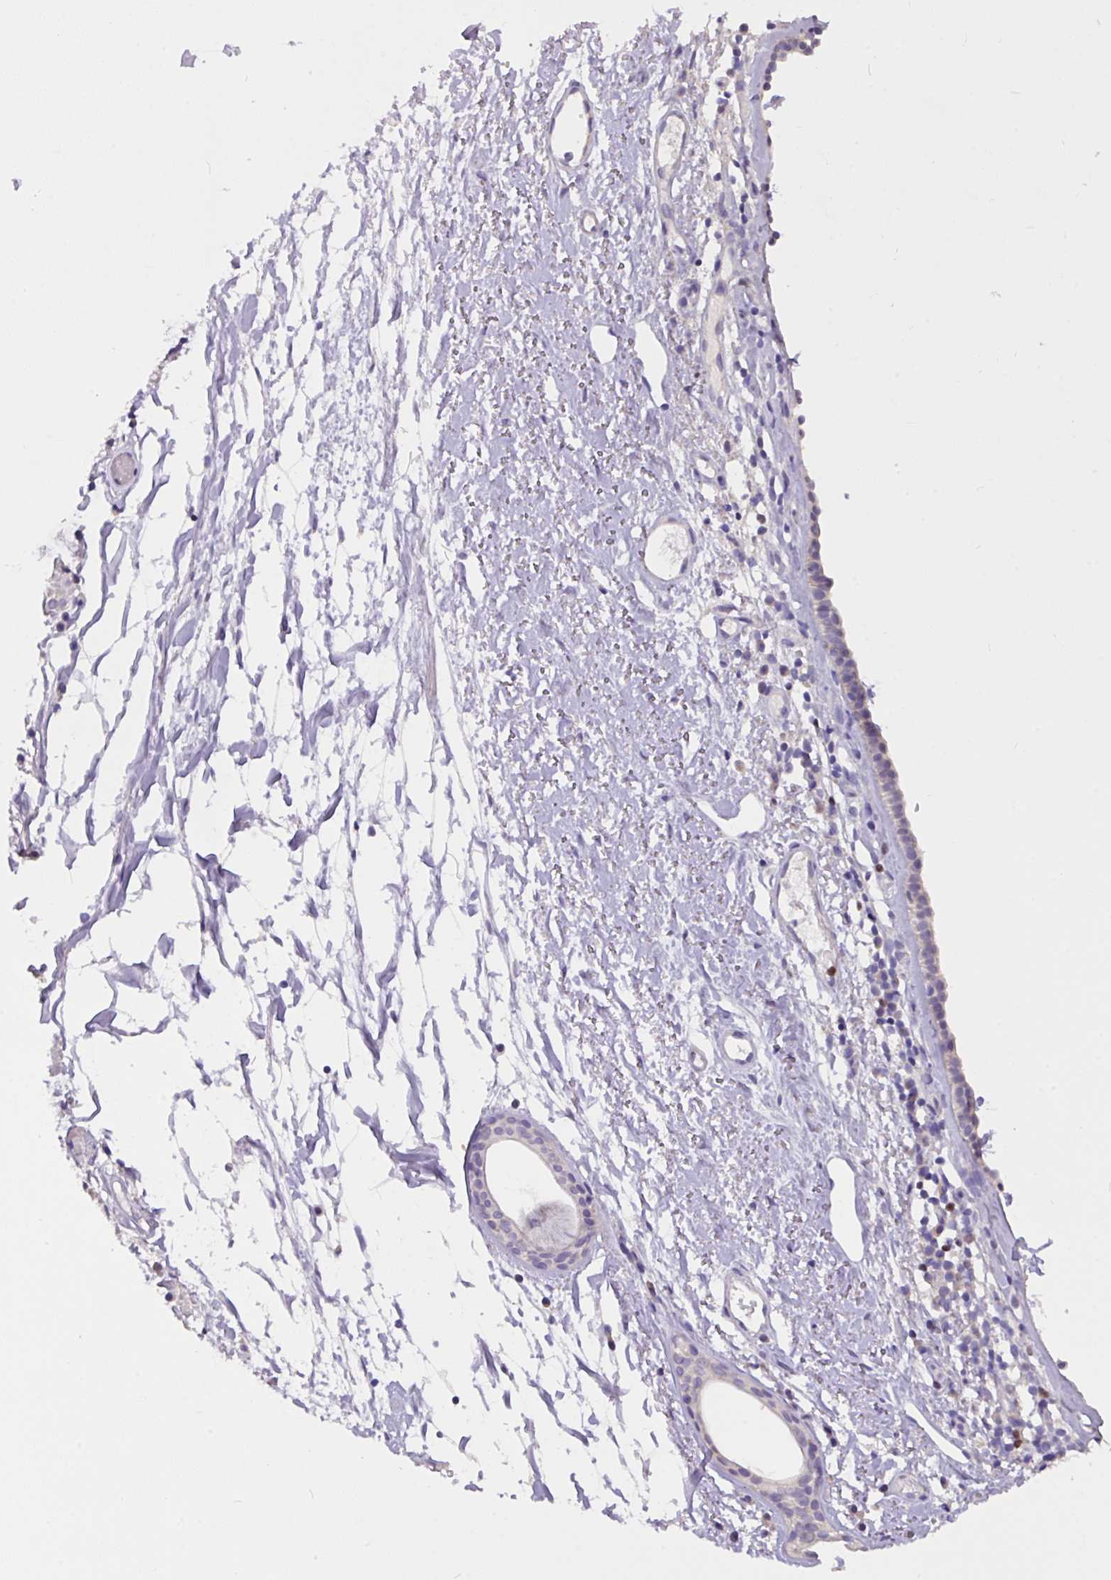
{"staining": {"intensity": "negative", "quantity": "none", "location": "none"}, "tissue": "nasopharynx", "cell_type": "Respiratory epithelial cells", "image_type": "normal", "snomed": [{"axis": "morphology", "description": "Normal tissue, NOS"}, {"axis": "topography", "description": "Cartilage tissue"}, {"axis": "topography", "description": "Nasopharynx"}], "caption": "High power microscopy histopathology image of an immunohistochemistry (IHC) micrograph of normal nasopharynx, revealing no significant positivity in respiratory epithelial cells.", "gene": "PAX8", "patient": {"sex": "male", "age": 56}}